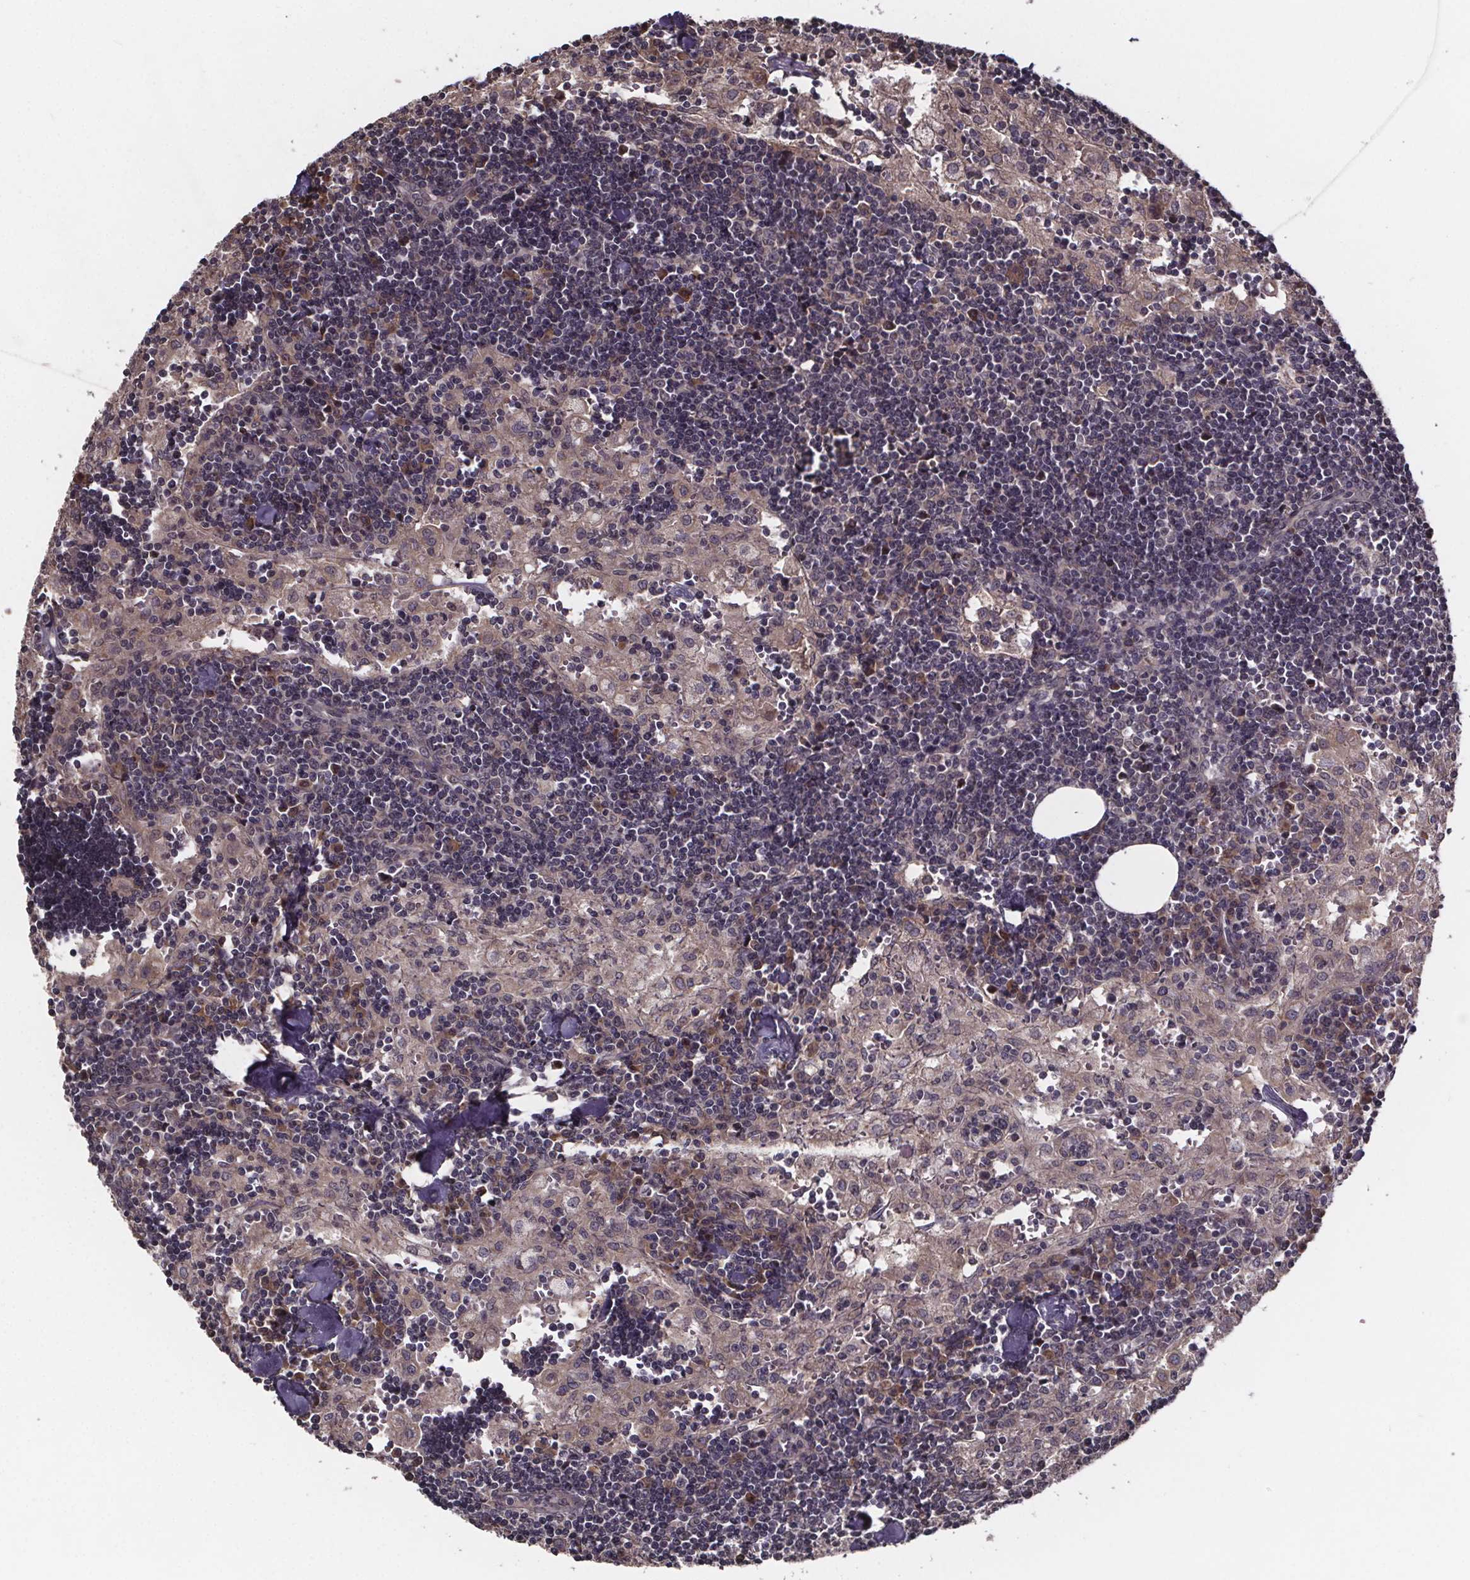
{"staining": {"intensity": "moderate", "quantity": "<25%", "location": "cytoplasmic/membranous,nuclear"}, "tissue": "lymph node", "cell_type": "Germinal center cells", "image_type": "normal", "snomed": [{"axis": "morphology", "description": "Normal tissue, NOS"}, {"axis": "topography", "description": "Lymph node"}], "caption": "Lymph node stained with a brown dye reveals moderate cytoplasmic/membranous,nuclear positive expression in about <25% of germinal center cells.", "gene": "SAT1", "patient": {"sex": "male", "age": 55}}